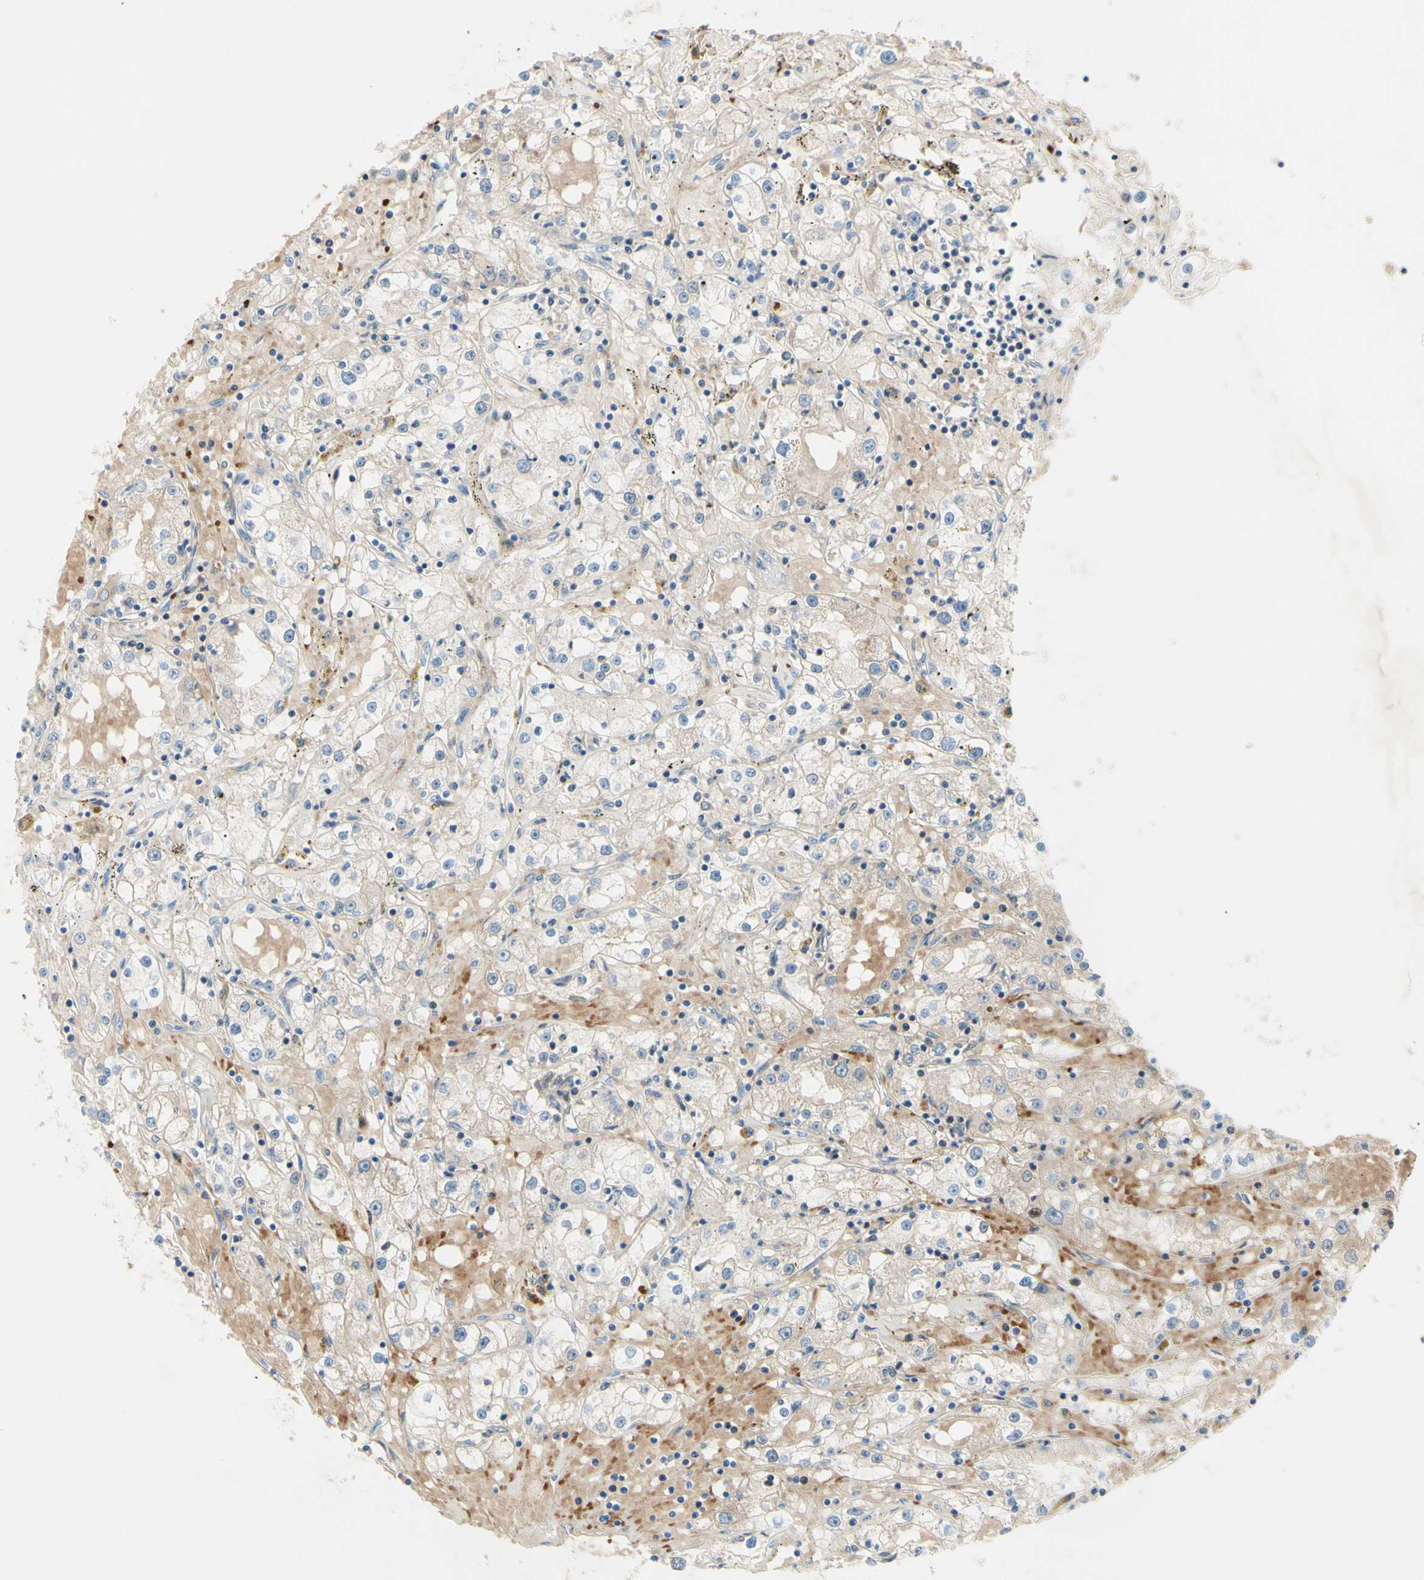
{"staining": {"intensity": "negative", "quantity": "none", "location": "none"}, "tissue": "renal cancer", "cell_type": "Tumor cells", "image_type": "cancer", "snomed": [{"axis": "morphology", "description": "Adenocarcinoma, NOS"}, {"axis": "topography", "description": "Kidney"}], "caption": "There is no significant expression in tumor cells of renal cancer.", "gene": "CDON", "patient": {"sex": "male", "age": 56}}